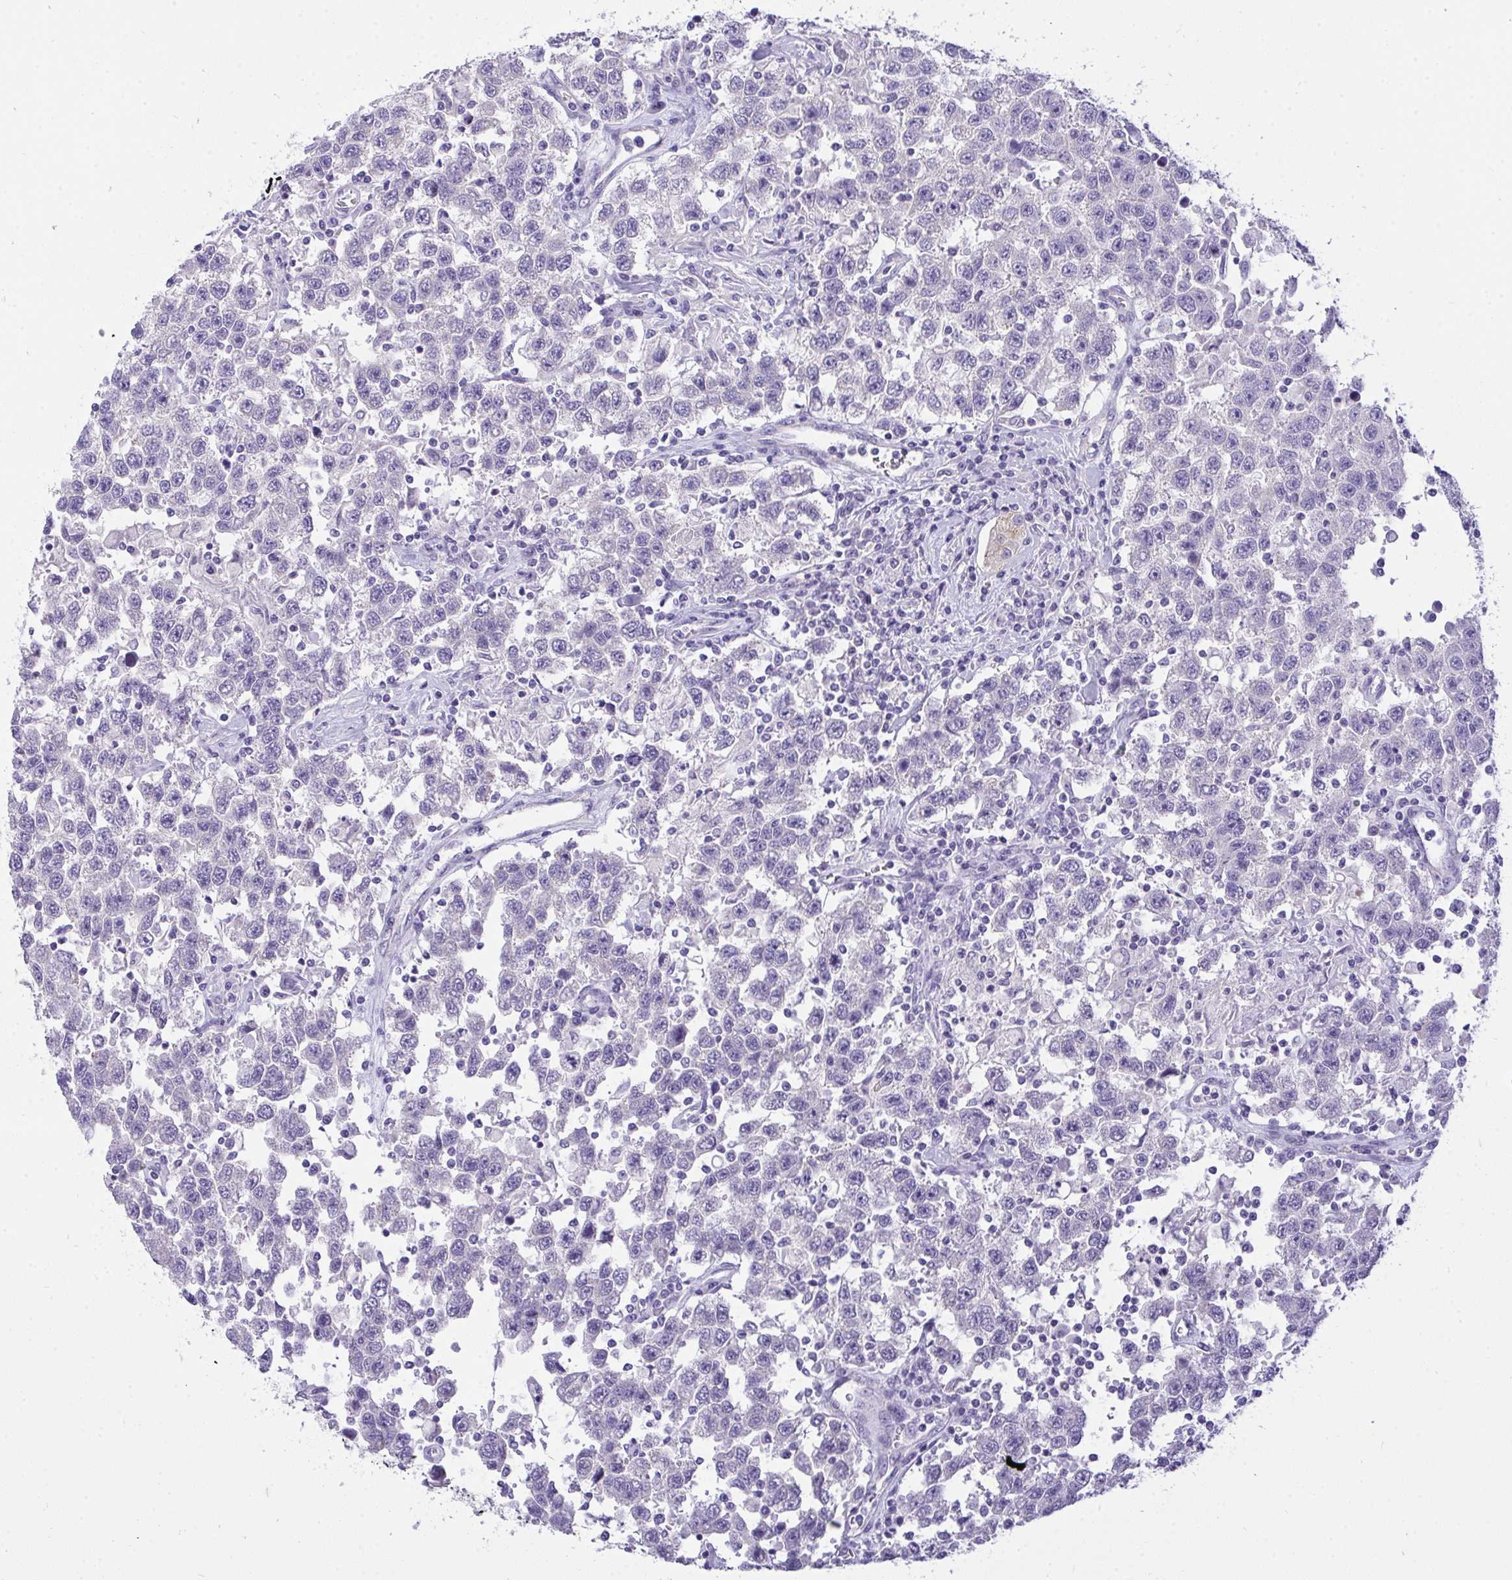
{"staining": {"intensity": "negative", "quantity": "none", "location": "none"}, "tissue": "testis cancer", "cell_type": "Tumor cells", "image_type": "cancer", "snomed": [{"axis": "morphology", "description": "Seminoma, NOS"}, {"axis": "topography", "description": "Testis"}], "caption": "Immunohistochemistry (IHC) of testis seminoma shows no positivity in tumor cells.", "gene": "VGLL3", "patient": {"sex": "male", "age": 41}}